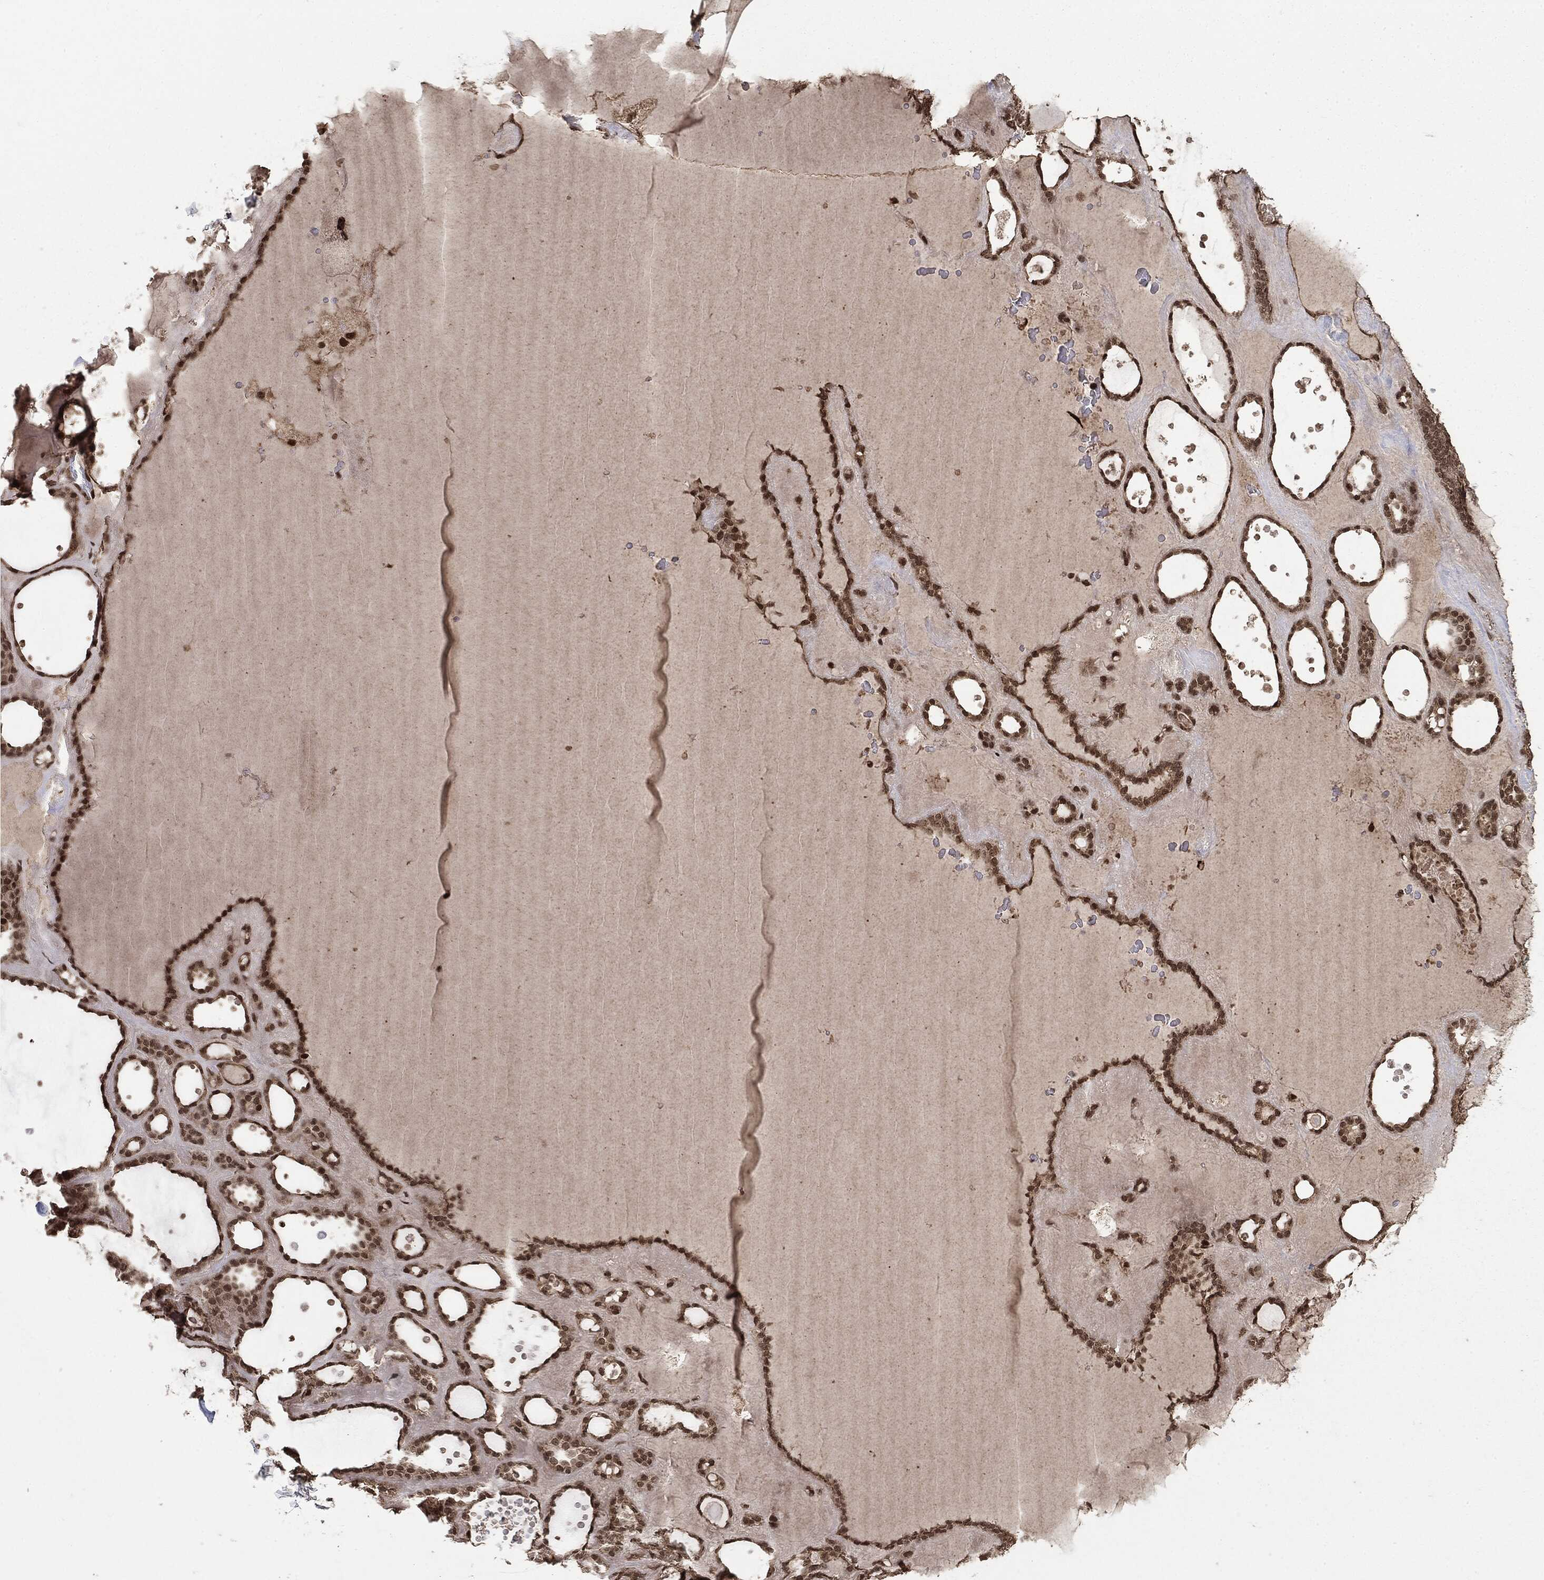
{"staining": {"intensity": "strong", "quantity": ">75%", "location": "nuclear"}, "tissue": "thyroid gland", "cell_type": "Glandular cells", "image_type": "normal", "snomed": [{"axis": "morphology", "description": "Normal tissue, NOS"}, {"axis": "topography", "description": "Thyroid gland"}], "caption": "A brown stain highlights strong nuclear expression of a protein in glandular cells of normal human thyroid gland.", "gene": "CTDP1", "patient": {"sex": "male", "age": 63}}